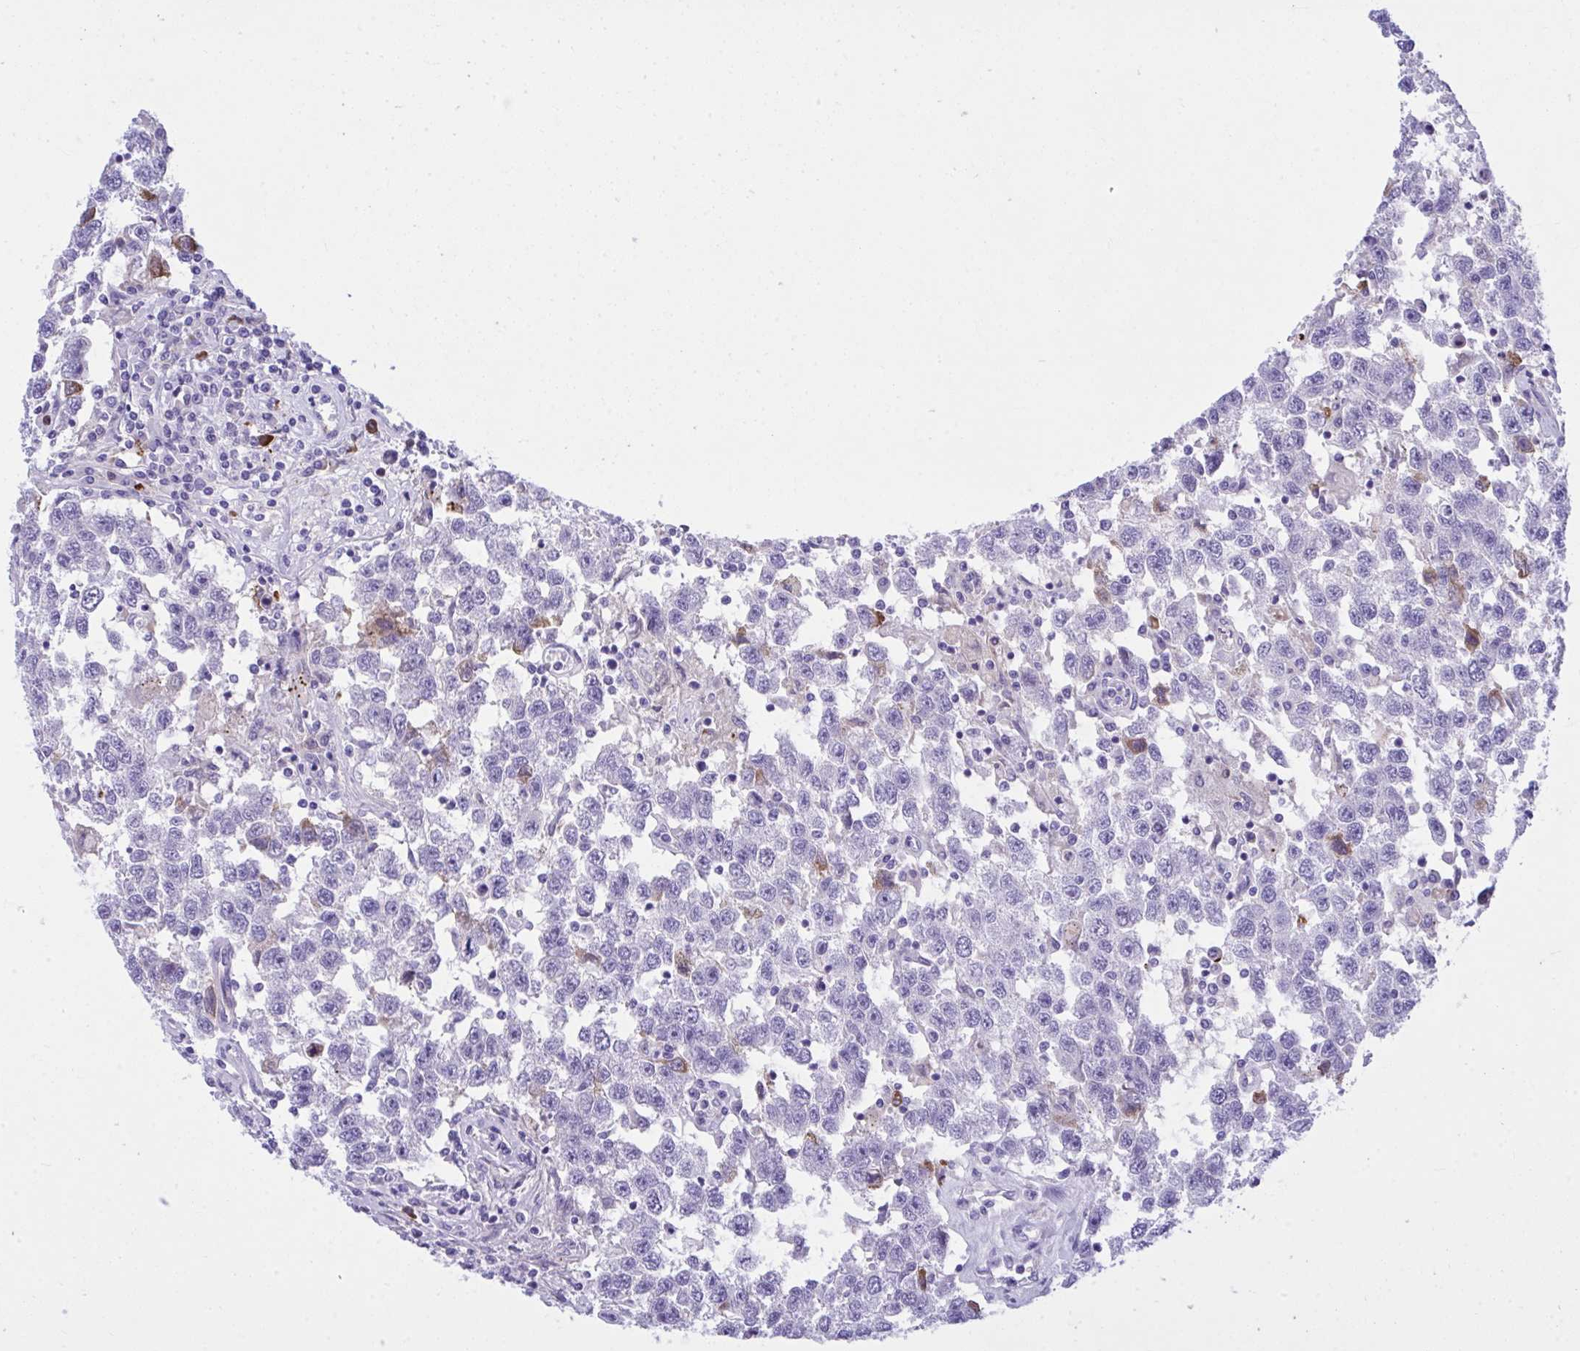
{"staining": {"intensity": "negative", "quantity": "none", "location": "none"}, "tissue": "testis cancer", "cell_type": "Tumor cells", "image_type": "cancer", "snomed": [{"axis": "morphology", "description": "Seminoma, NOS"}, {"axis": "topography", "description": "Testis"}], "caption": "DAB (3,3'-diaminobenzidine) immunohistochemical staining of human testis seminoma exhibits no significant positivity in tumor cells. (DAB (3,3'-diaminobenzidine) immunohistochemistry with hematoxylin counter stain).", "gene": "HRG", "patient": {"sex": "male", "age": 41}}